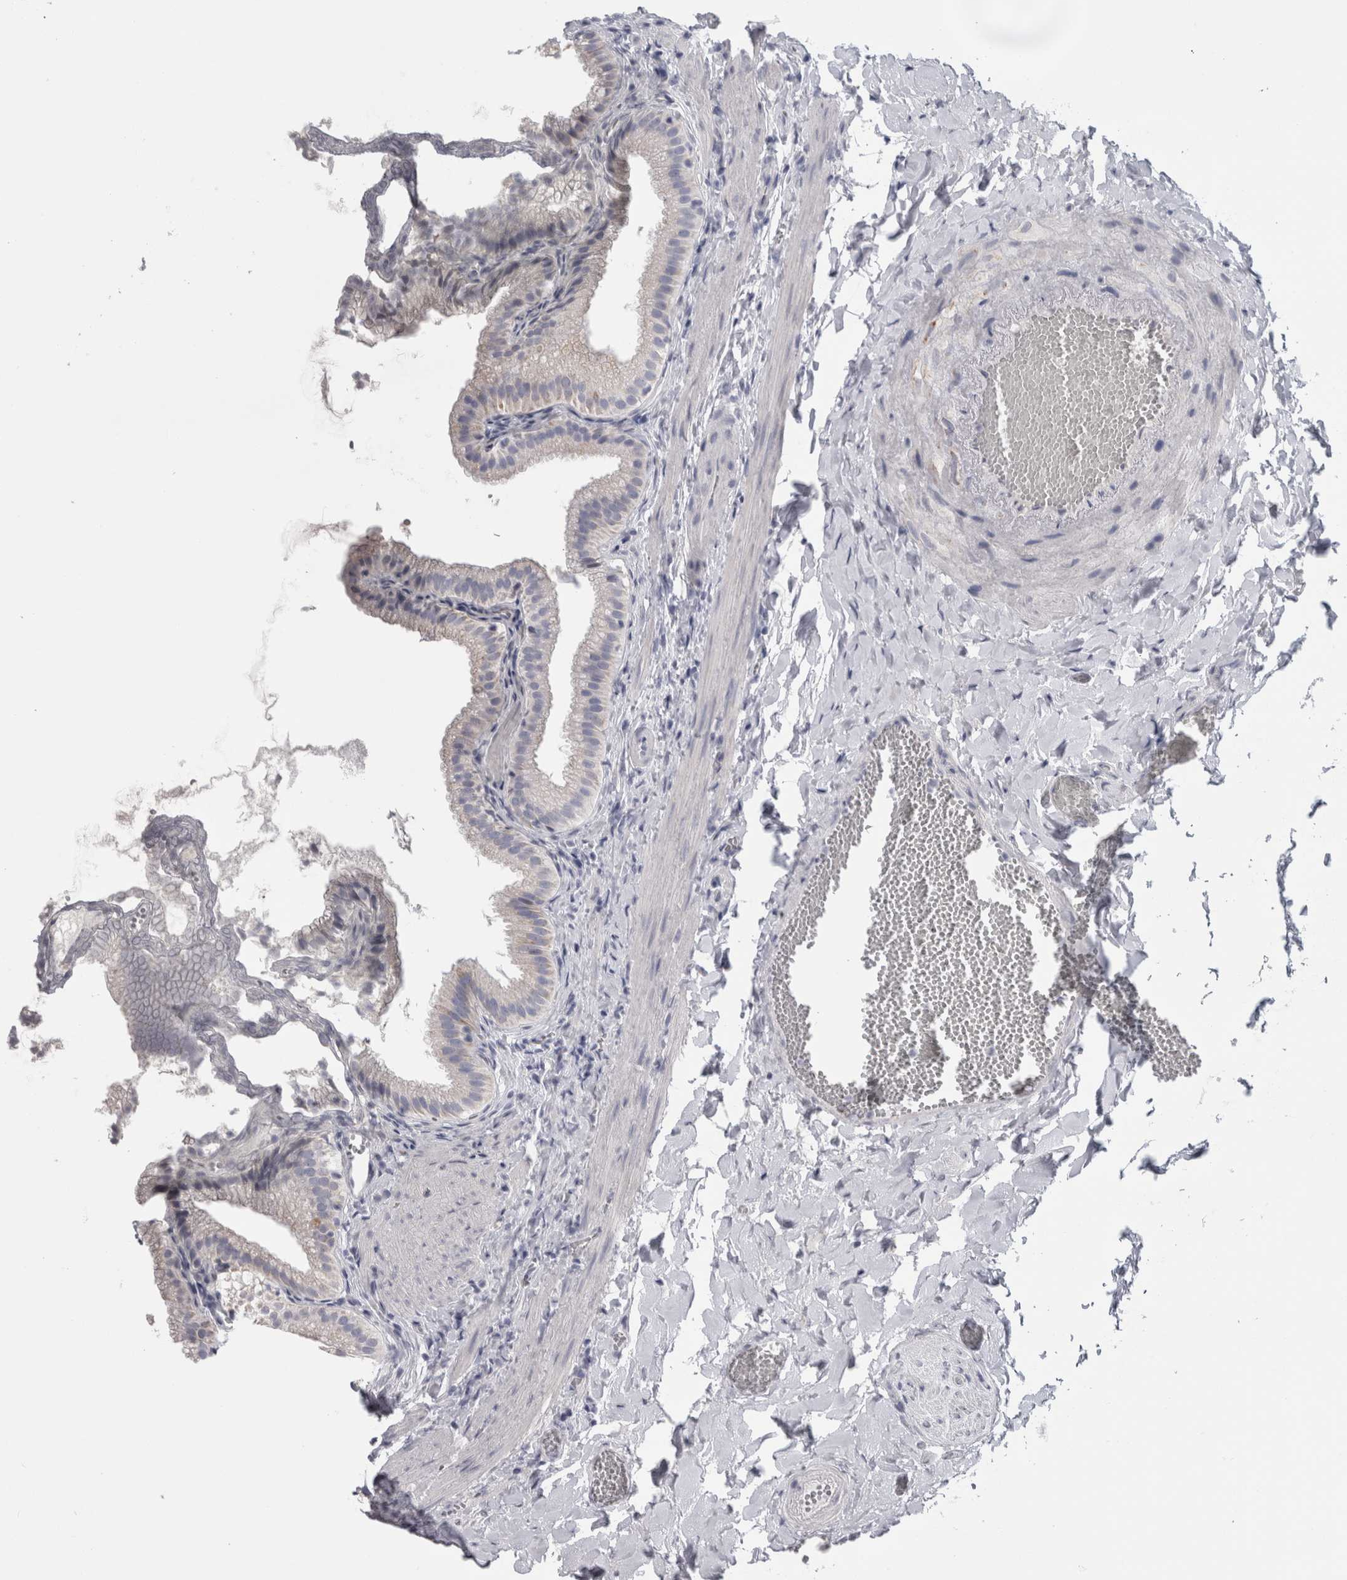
{"staining": {"intensity": "negative", "quantity": "none", "location": "none"}, "tissue": "gallbladder", "cell_type": "Glandular cells", "image_type": "normal", "snomed": [{"axis": "morphology", "description": "Normal tissue, NOS"}, {"axis": "topography", "description": "Gallbladder"}], "caption": "The histopathology image reveals no significant expression in glandular cells of gallbladder. The staining was performed using DAB to visualize the protein expression in brown, while the nuclei were stained in blue with hematoxylin (Magnification: 20x).", "gene": "MSMB", "patient": {"sex": "male", "age": 38}}